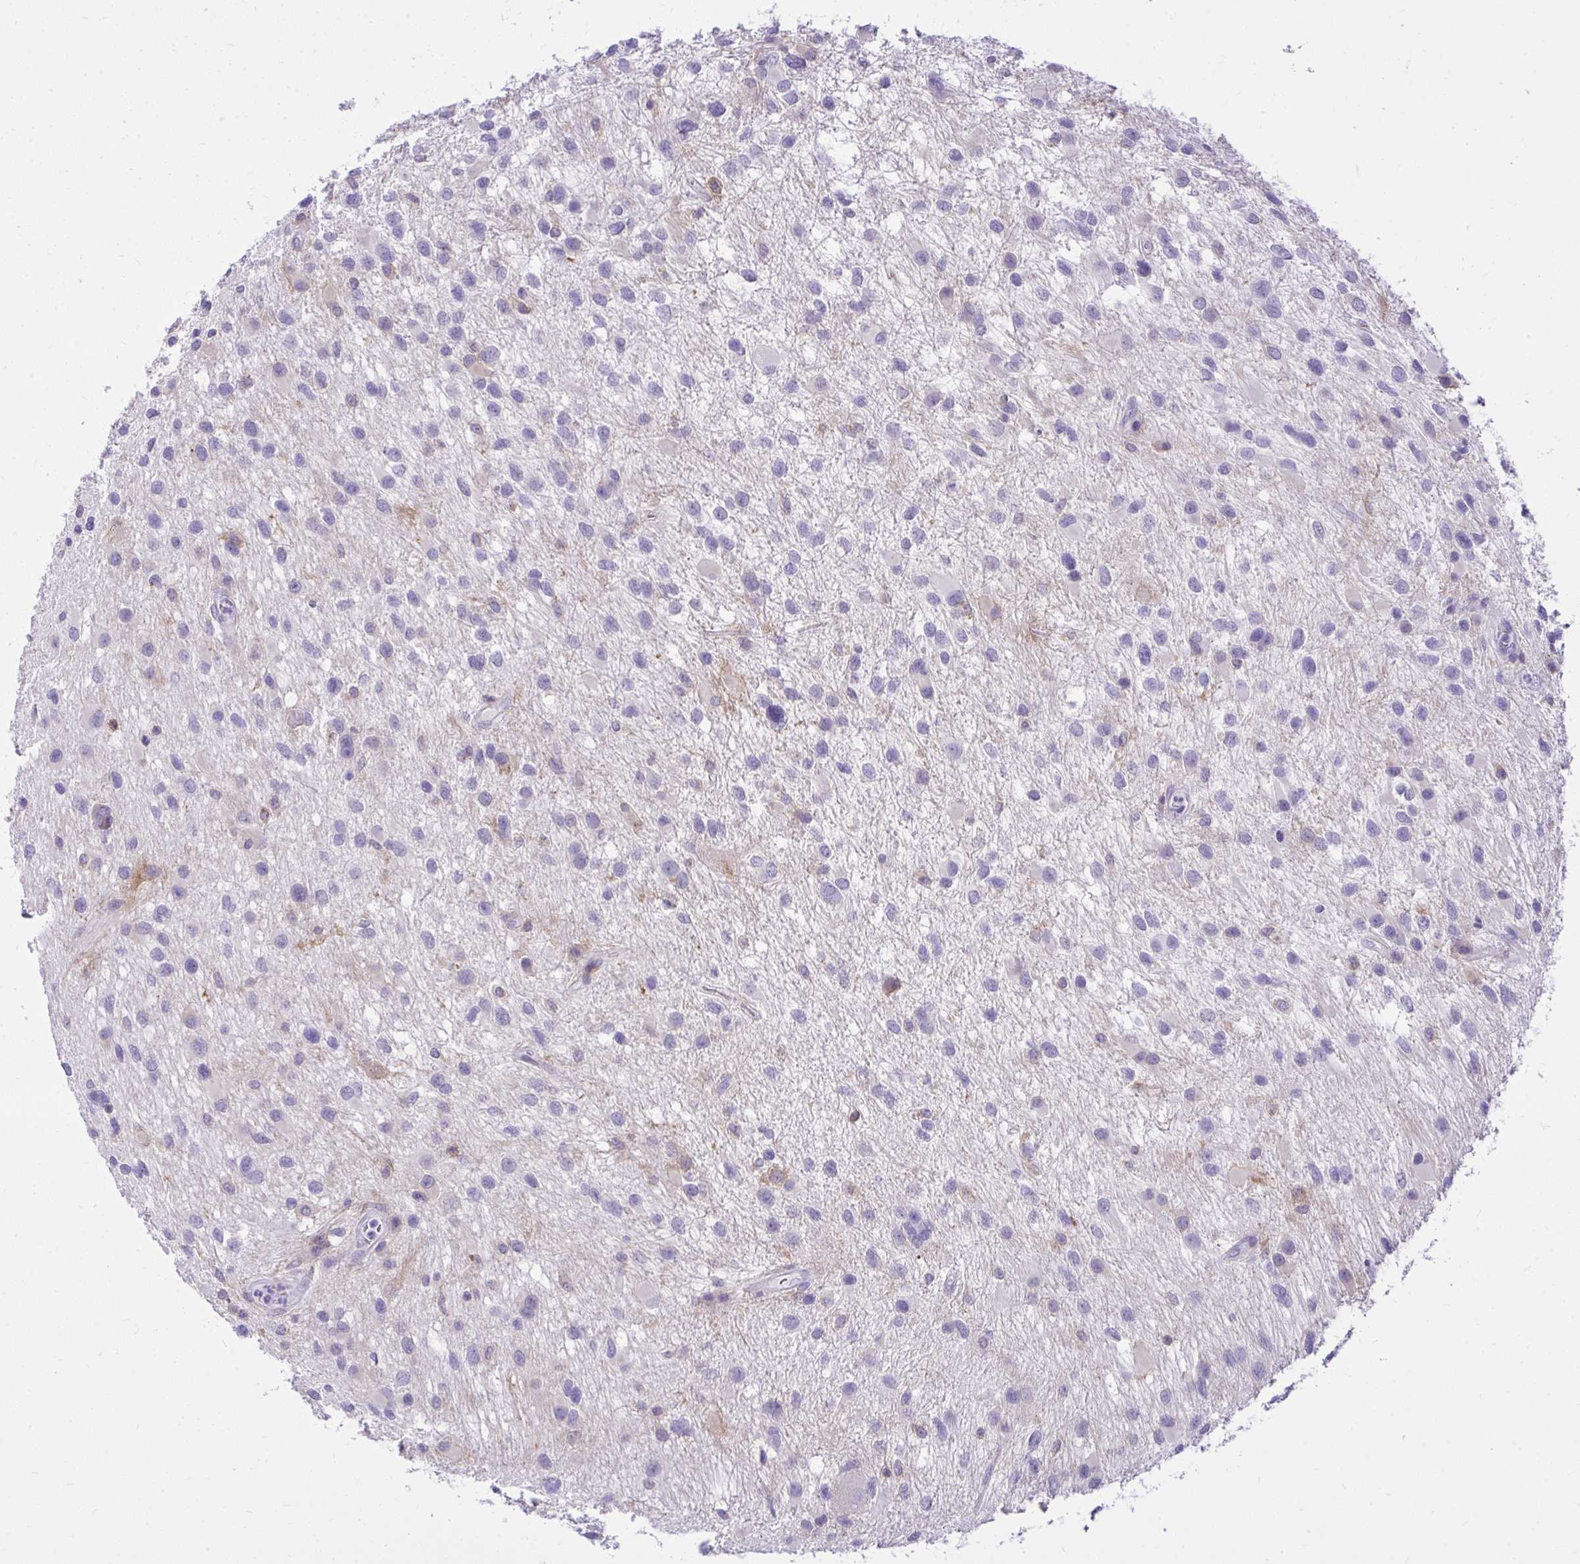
{"staining": {"intensity": "negative", "quantity": "none", "location": "none"}, "tissue": "glioma", "cell_type": "Tumor cells", "image_type": "cancer", "snomed": [{"axis": "morphology", "description": "Glioma, malignant, Low grade"}, {"axis": "topography", "description": "Brain"}], "caption": "This is a image of immunohistochemistry staining of malignant glioma (low-grade), which shows no positivity in tumor cells. The staining is performed using DAB brown chromogen with nuclei counter-stained in using hematoxylin.", "gene": "GPRIN3", "patient": {"sex": "female", "age": 32}}